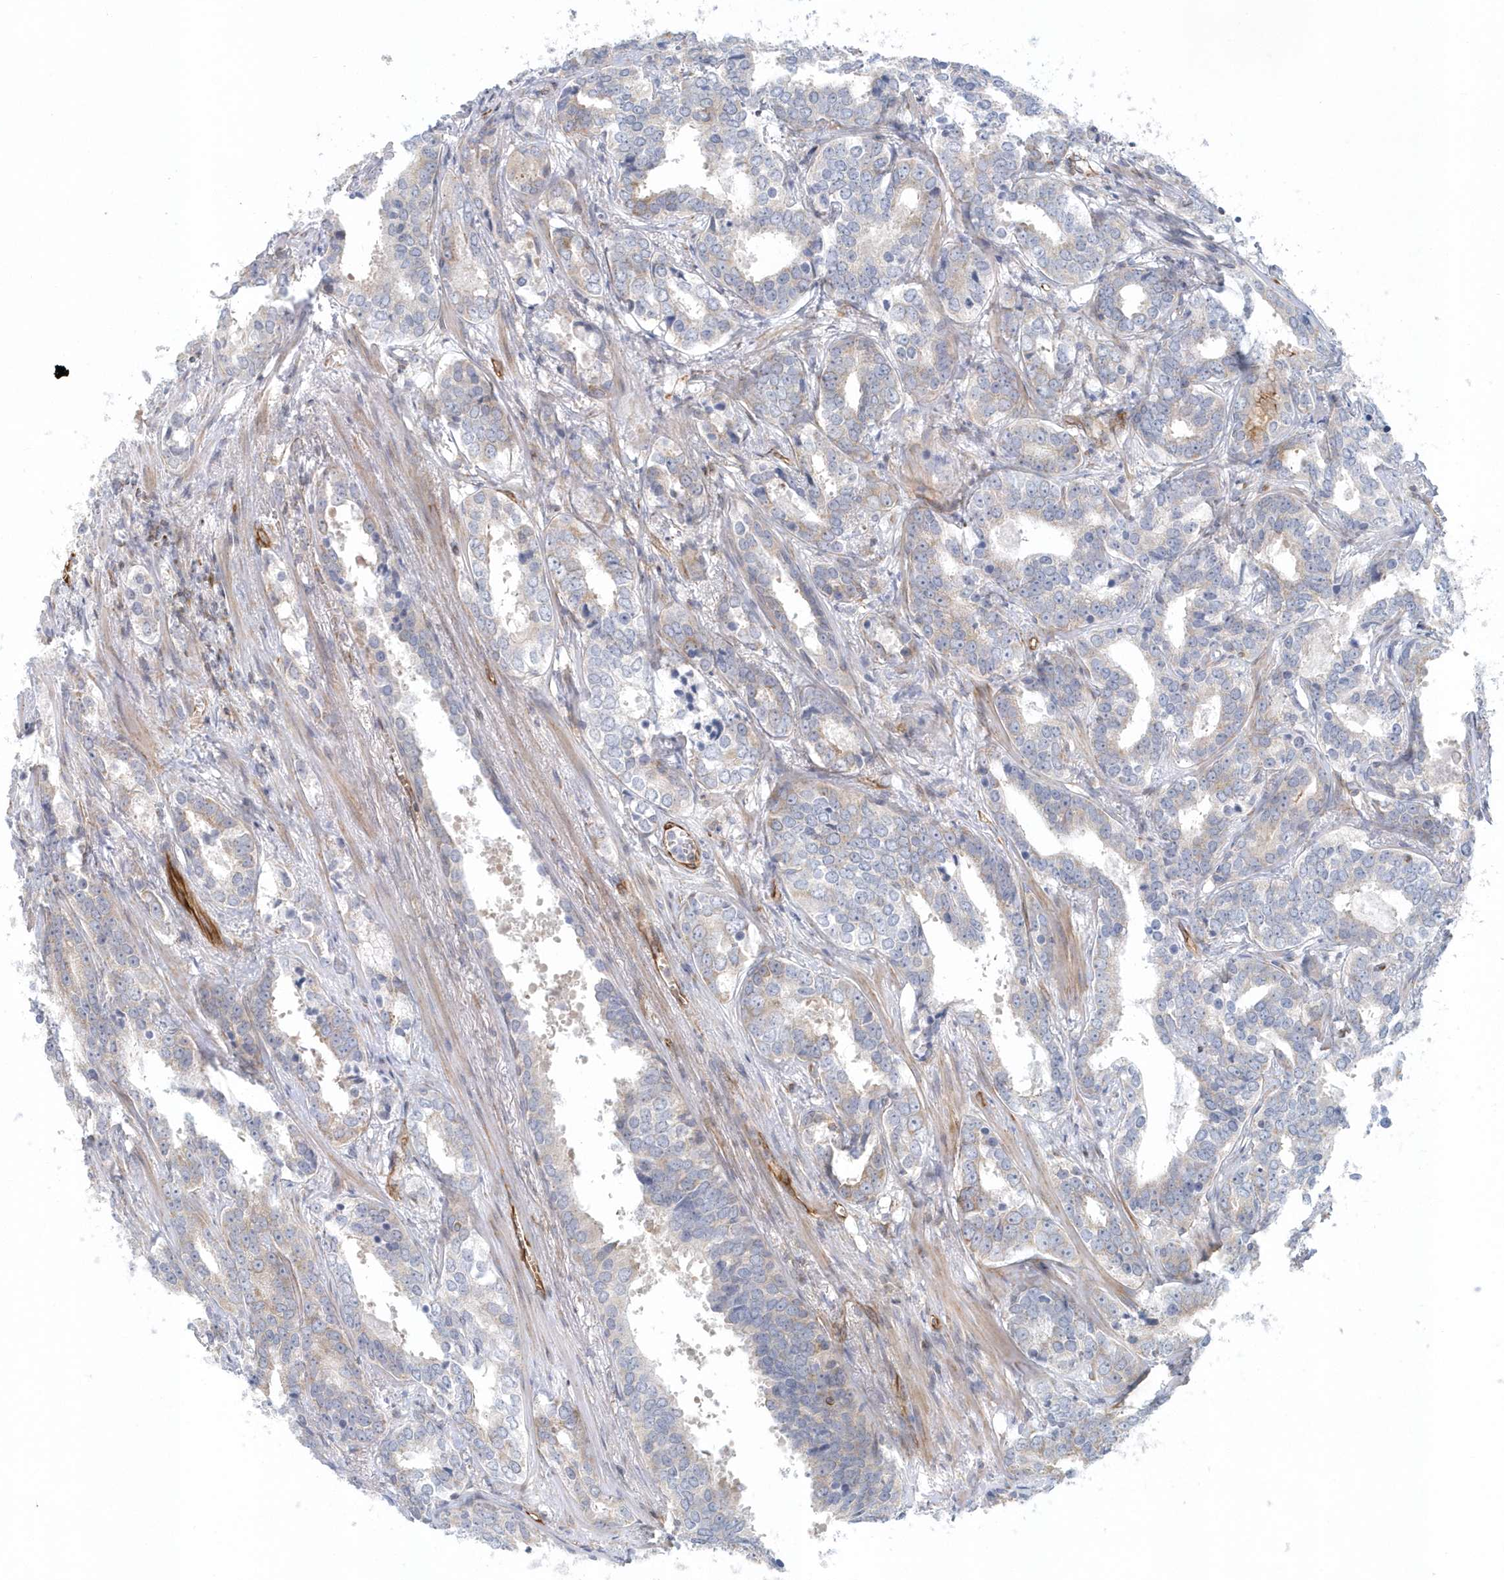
{"staining": {"intensity": "weak", "quantity": "25%-75%", "location": "cytoplasmic/membranous"}, "tissue": "prostate cancer", "cell_type": "Tumor cells", "image_type": "cancer", "snomed": [{"axis": "morphology", "description": "Adenocarcinoma, High grade"}, {"axis": "topography", "description": "Prostate"}], "caption": "Immunohistochemistry of human adenocarcinoma (high-grade) (prostate) demonstrates low levels of weak cytoplasmic/membranous staining in about 25%-75% of tumor cells. Nuclei are stained in blue.", "gene": "GPR152", "patient": {"sex": "male", "age": 62}}